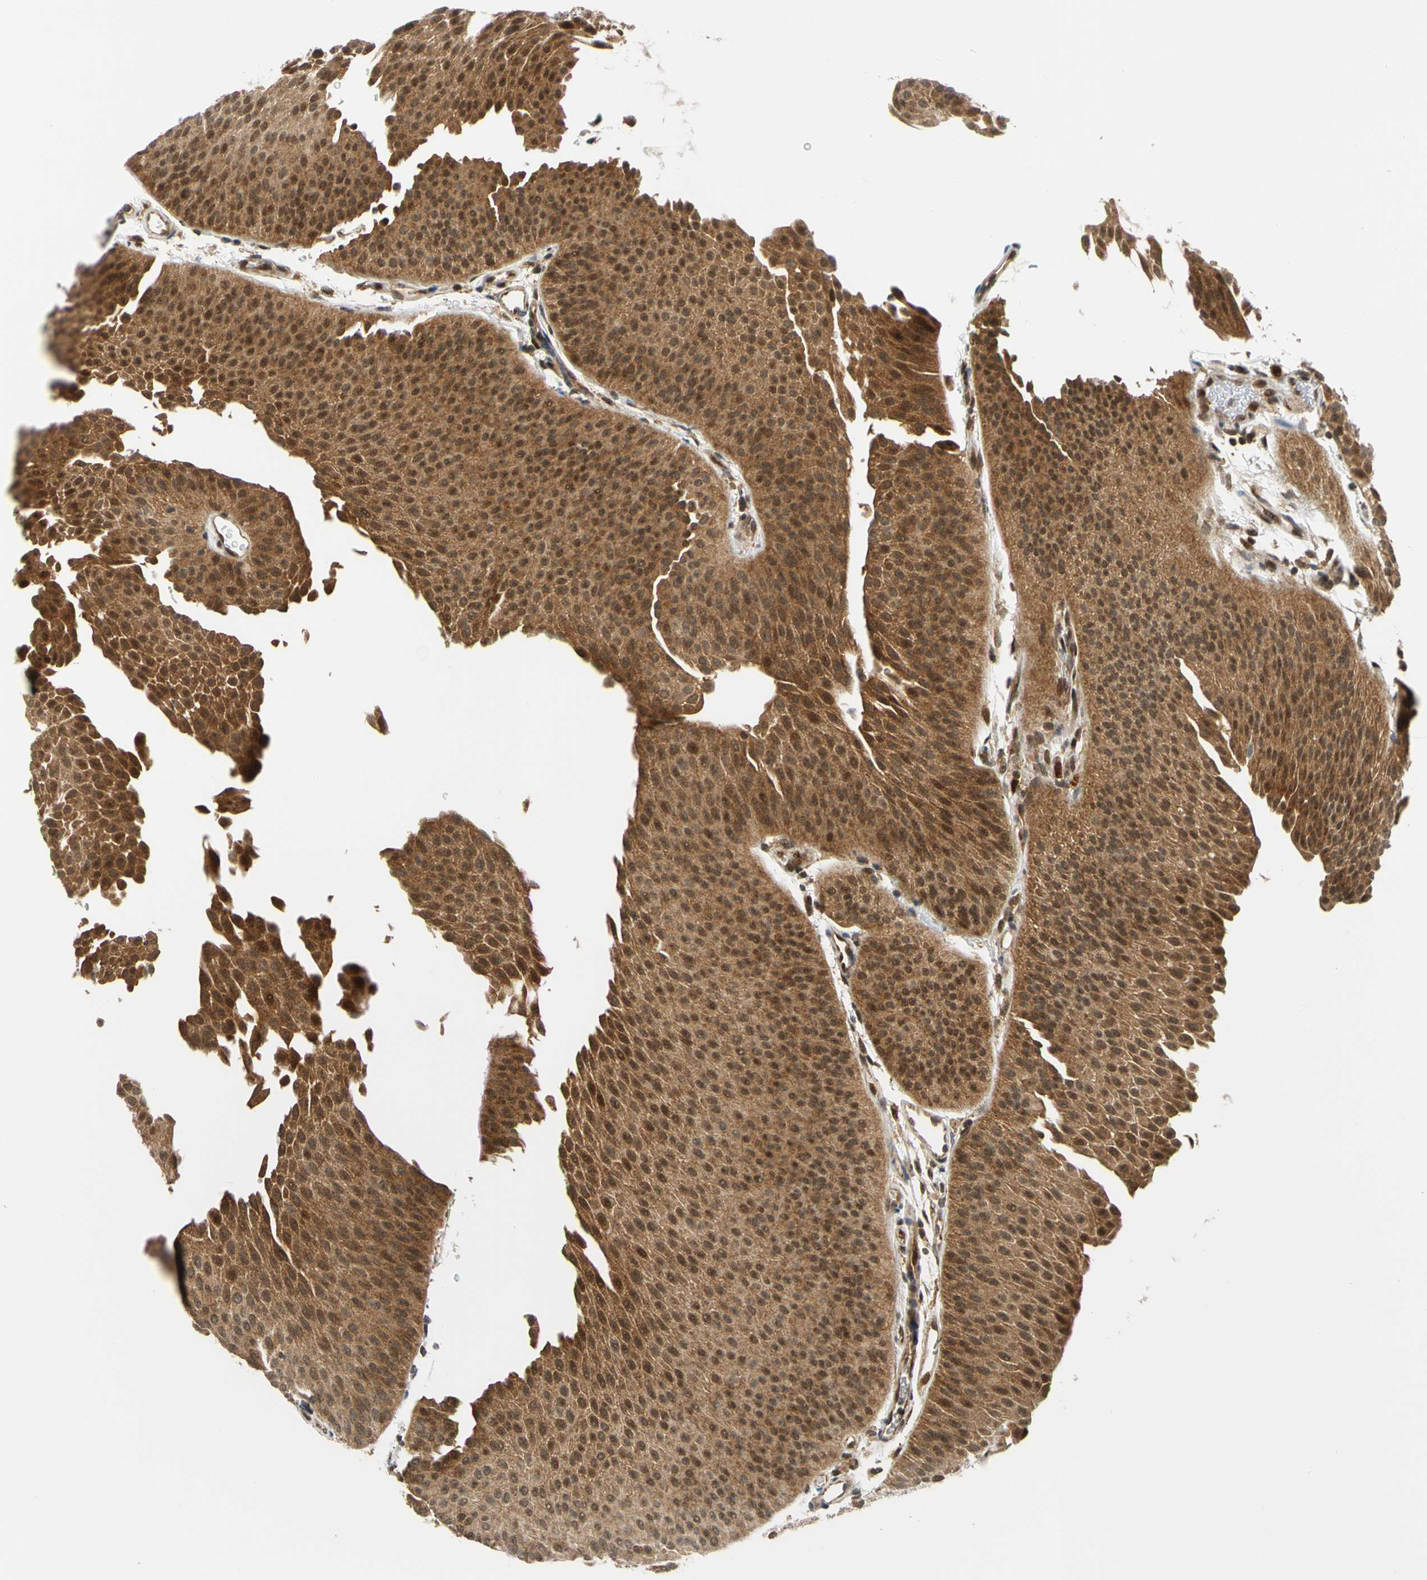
{"staining": {"intensity": "strong", "quantity": ">75%", "location": "cytoplasmic/membranous,nuclear"}, "tissue": "urothelial cancer", "cell_type": "Tumor cells", "image_type": "cancer", "snomed": [{"axis": "morphology", "description": "Urothelial carcinoma, Low grade"}, {"axis": "topography", "description": "Urinary bladder"}], "caption": "This is a histology image of immunohistochemistry staining of urothelial carcinoma (low-grade), which shows strong staining in the cytoplasmic/membranous and nuclear of tumor cells.", "gene": "MAPK9", "patient": {"sex": "female", "age": 60}}